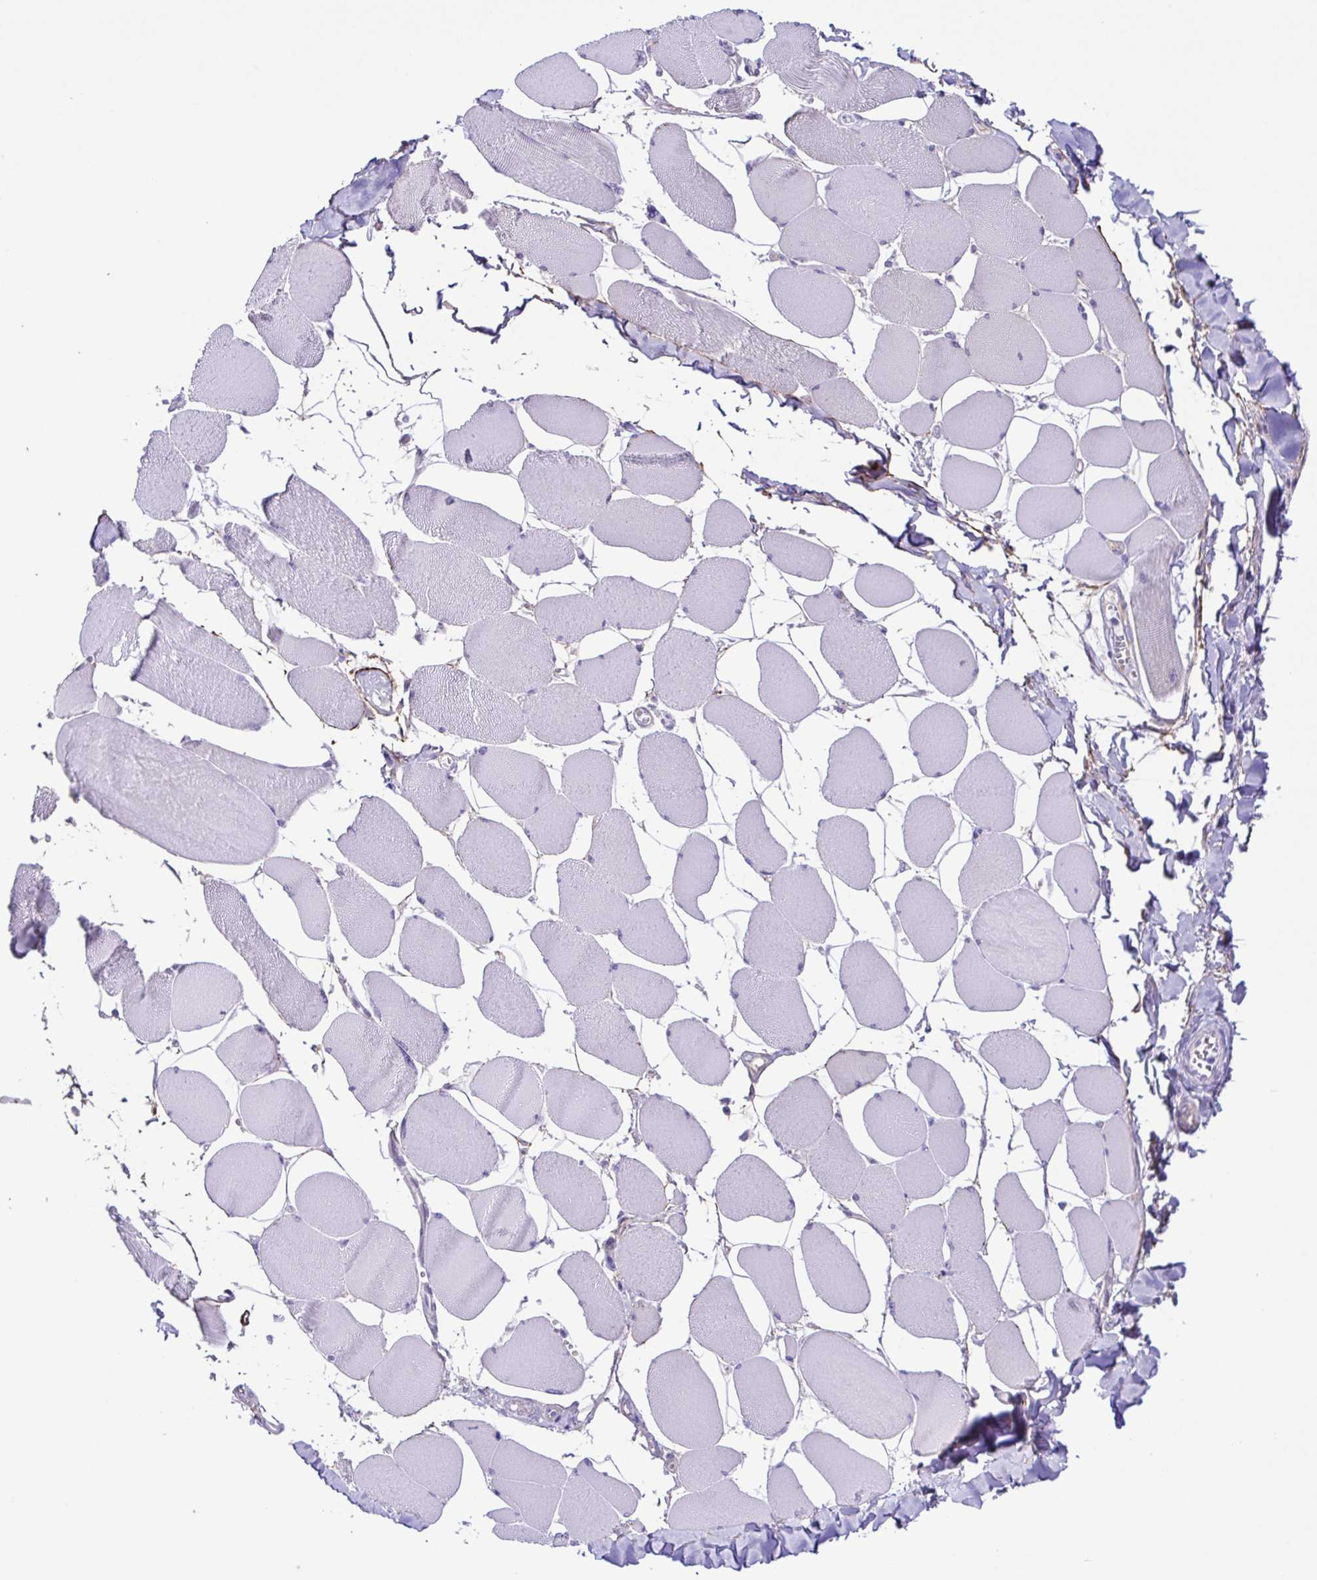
{"staining": {"intensity": "weak", "quantity": "<25%", "location": "cytoplasmic/membranous"}, "tissue": "skeletal muscle", "cell_type": "Myocytes", "image_type": "normal", "snomed": [{"axis": "morphology", "description": "Normal tissue, NOS"}, {"axis": "topography", "description": "Skeletal muscle"}], "caption": "Immunohistochemistry (IHC) of unremarkable skeletal muscle exhibits no staining in myocytes. (DAB IHC, high magnification).", "gene": "DCLK2", "patient": {"sex": "female", "age": 75}}